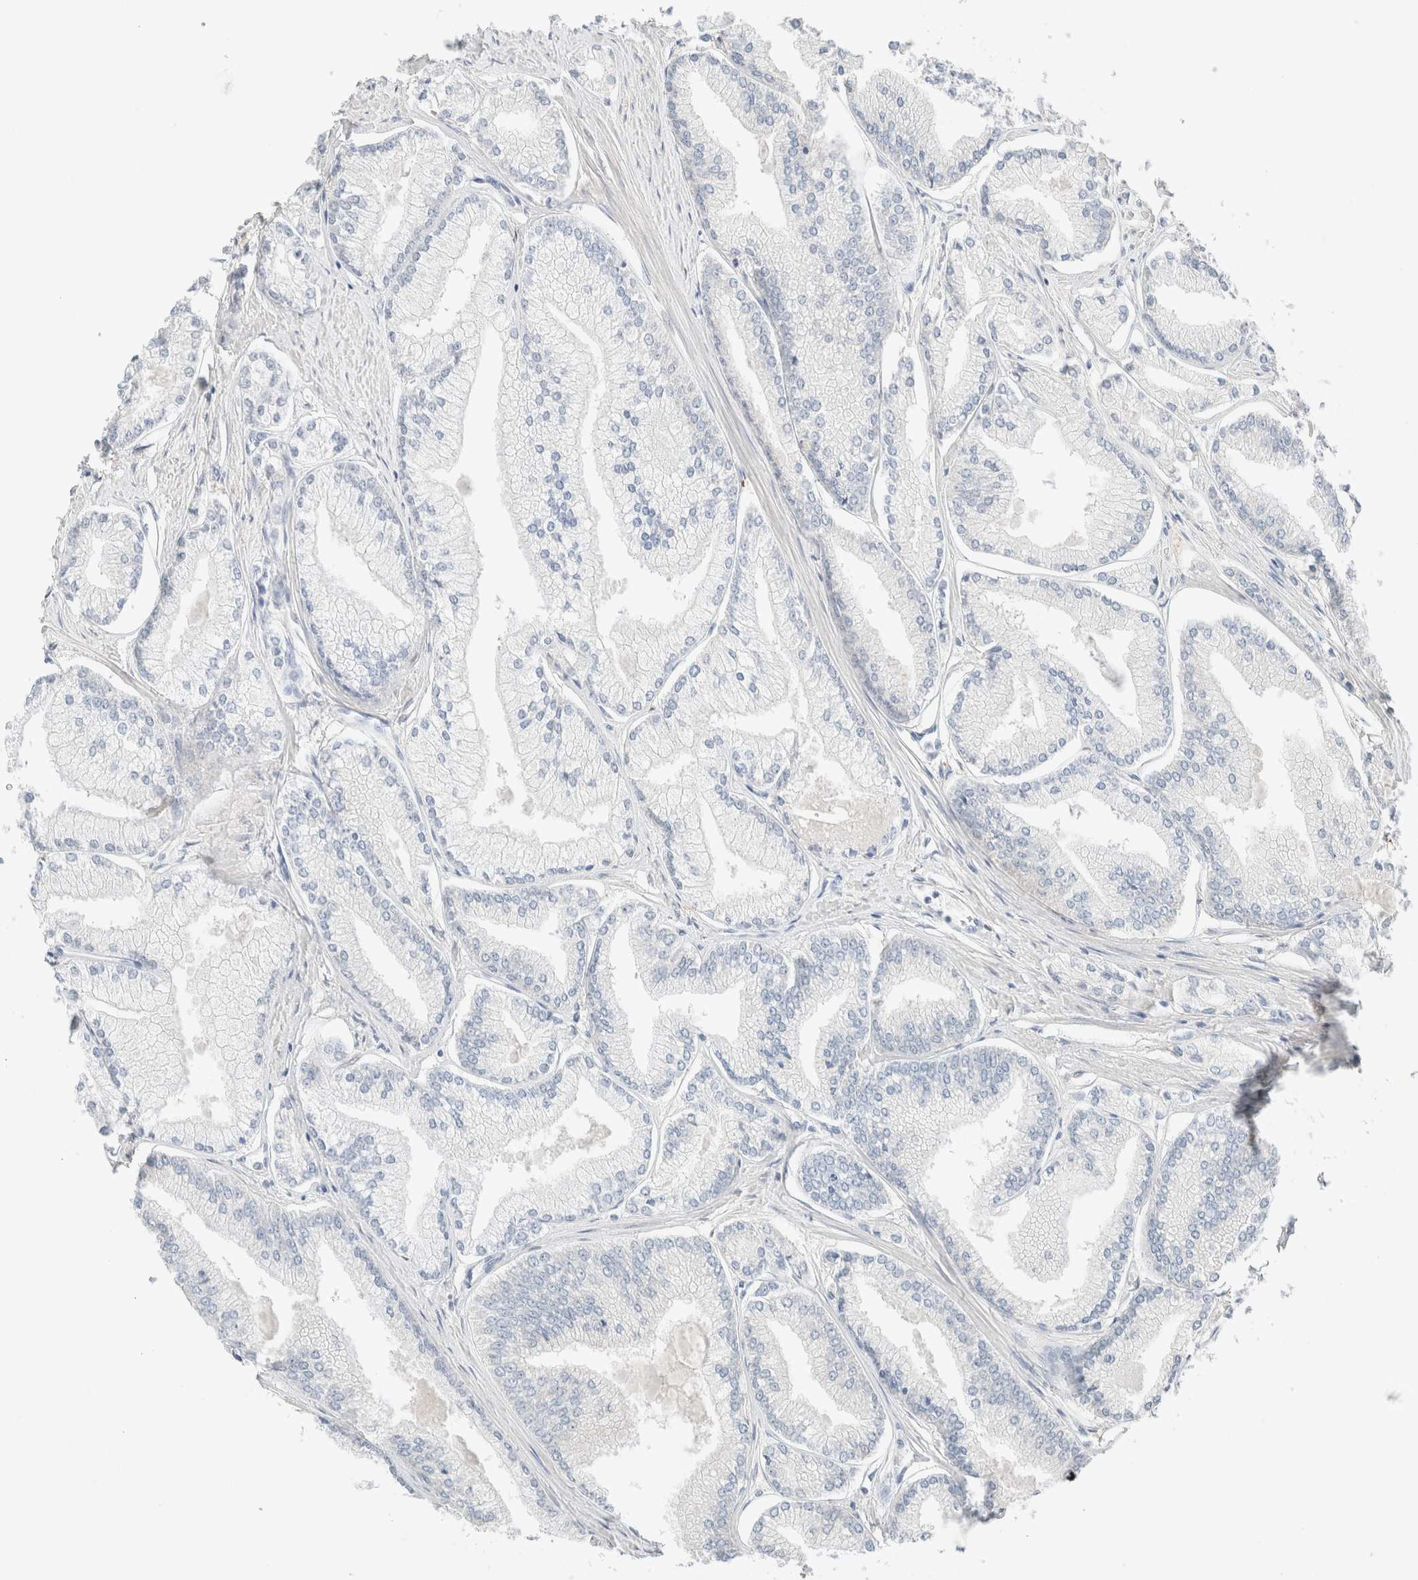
{"staining": {"intensity": "negative", "quantity": "none", "location": "none"}, "tissue": "prostate cancer", "cell_type": "Tumor cells", "image_type": "cancer", "snomed": [{"axis": "morphology", "description": "Adenocarcinoma, Low grade"}, {"axis": "topography", "description": "Prostate"}], "caption": "Prostate cancer was stained to show a protein in brown. There is no significant expression in tumor cells.", "gene": "PCM1", "patient": {"sex": "male", "age": 52}}